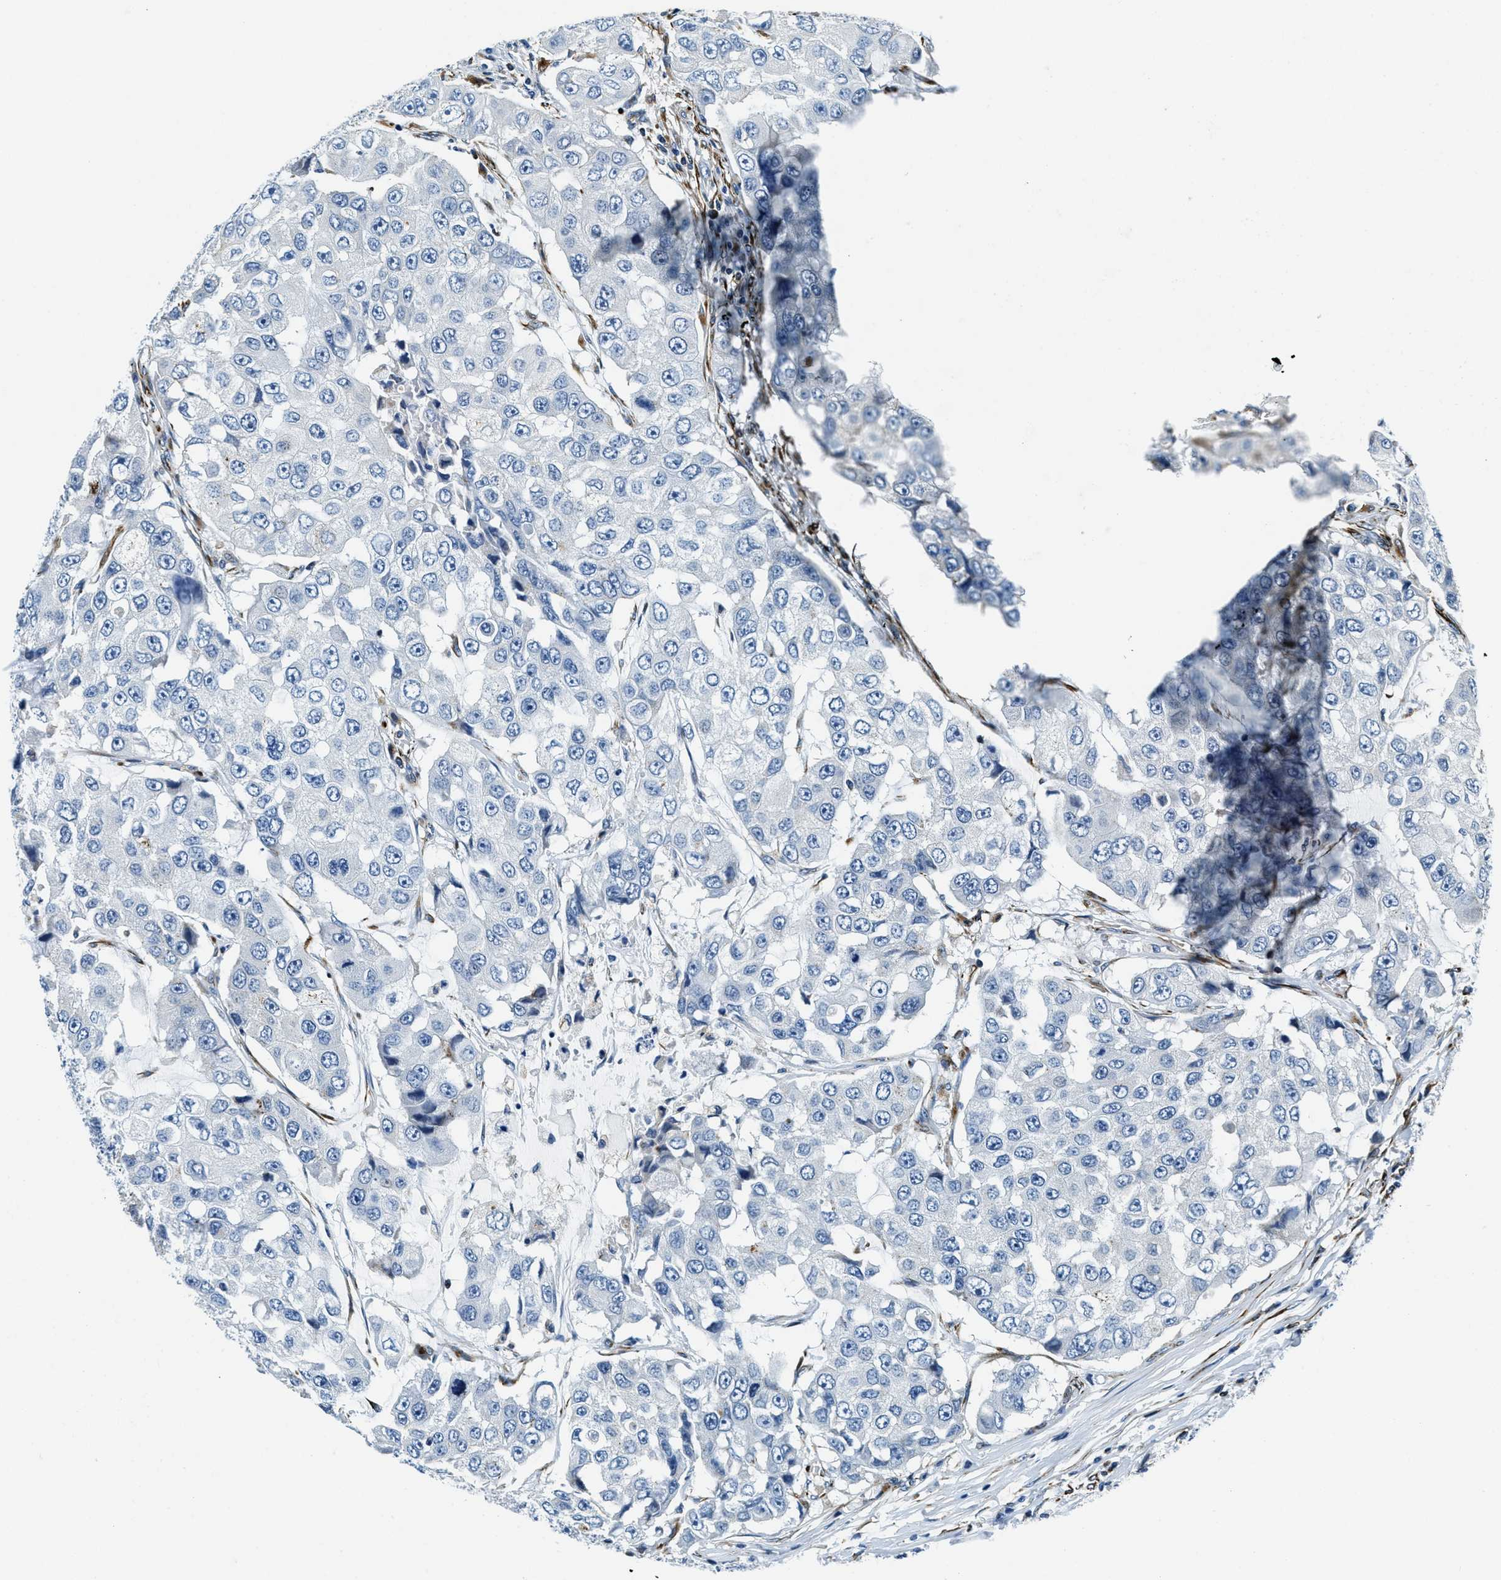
{"staining": {"intensity": "negative", "quantity": "none", "location": "none"}, "tissue": "breast cancer", "cell_type": "Tumor cells", "image_type": "cancer", "snomed": [{"axis": "morphology", "description": "Duct carcinoma"}, {"axis": "topography", "description": "Breast"}], "caption": "Immunohistochemical staining of human infiltrating ductal carcinoma (breast) displays no significant expression in tumor cells.", "gene": "GNS", "patient": {"sex": "female", "age": 27}}